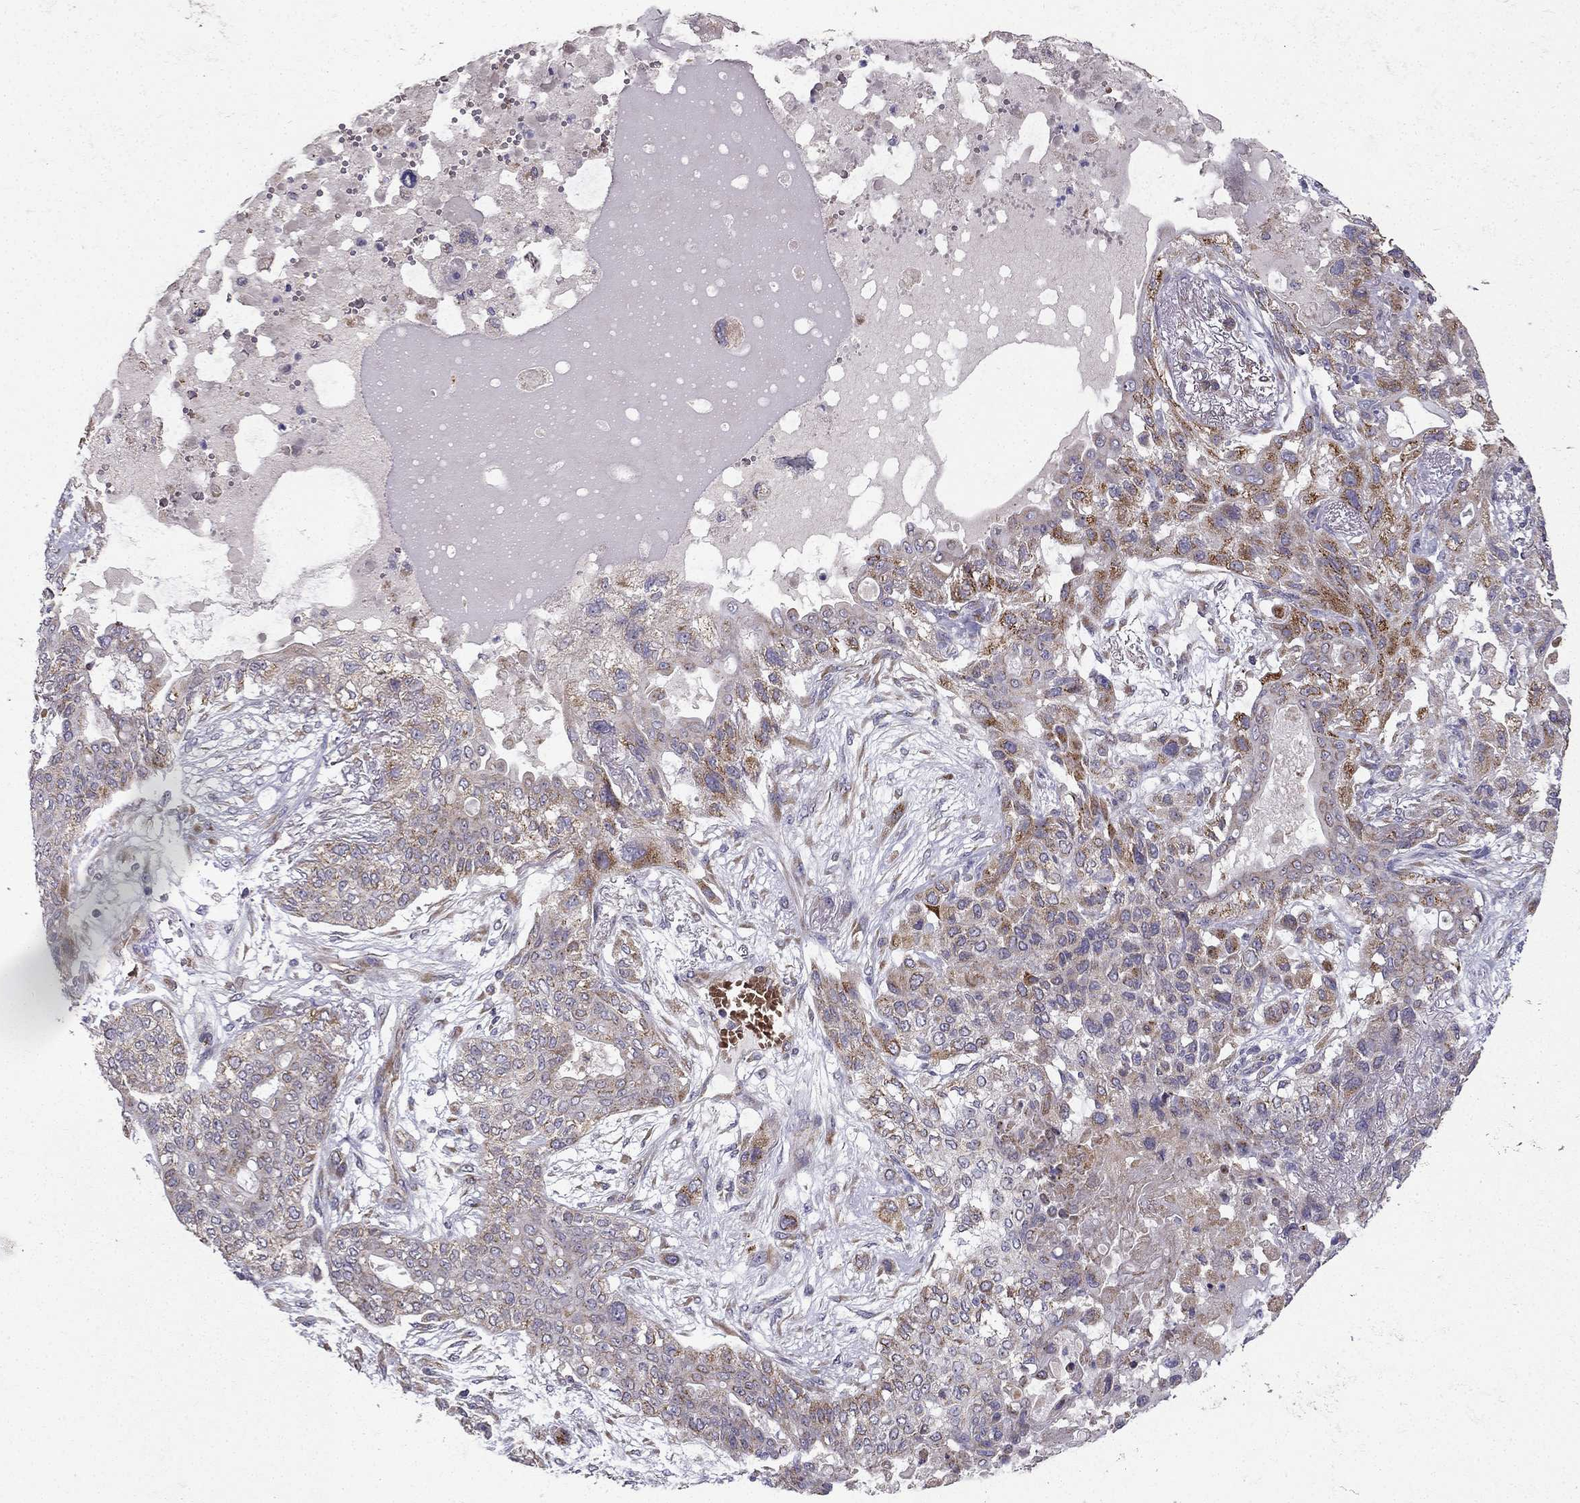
{"staining": {"intensity": "strong", "quantity": "<25%", "location": "cytoplasmic/membranous"}, "tissue": "lung cancer", "cell_type": "Tumor cells", "image_type": "cancer", "snomed": [{"axis": "morphology", "description": "Squamous cell carcinoma, NOS"}, {"axis": "topography", "description": "Lung"}], "caption": "An immunohistochemistry (IHC) micrograph of neoplastic tissue is shown. Protein staining in brown shows strong cytoplasmic/membranous positivity in lung cancer (squamous cell carcinoma) within tumor cells. The staining was performed using DAB (3,3'-diaminobenzidine) to visualize the protein expression in brown, while the nuclei were stained in blue with hematoxylin (Magnification: 20x).", "gene": "B4GALT7", "patient": {"sex": "female", "age": 70}}